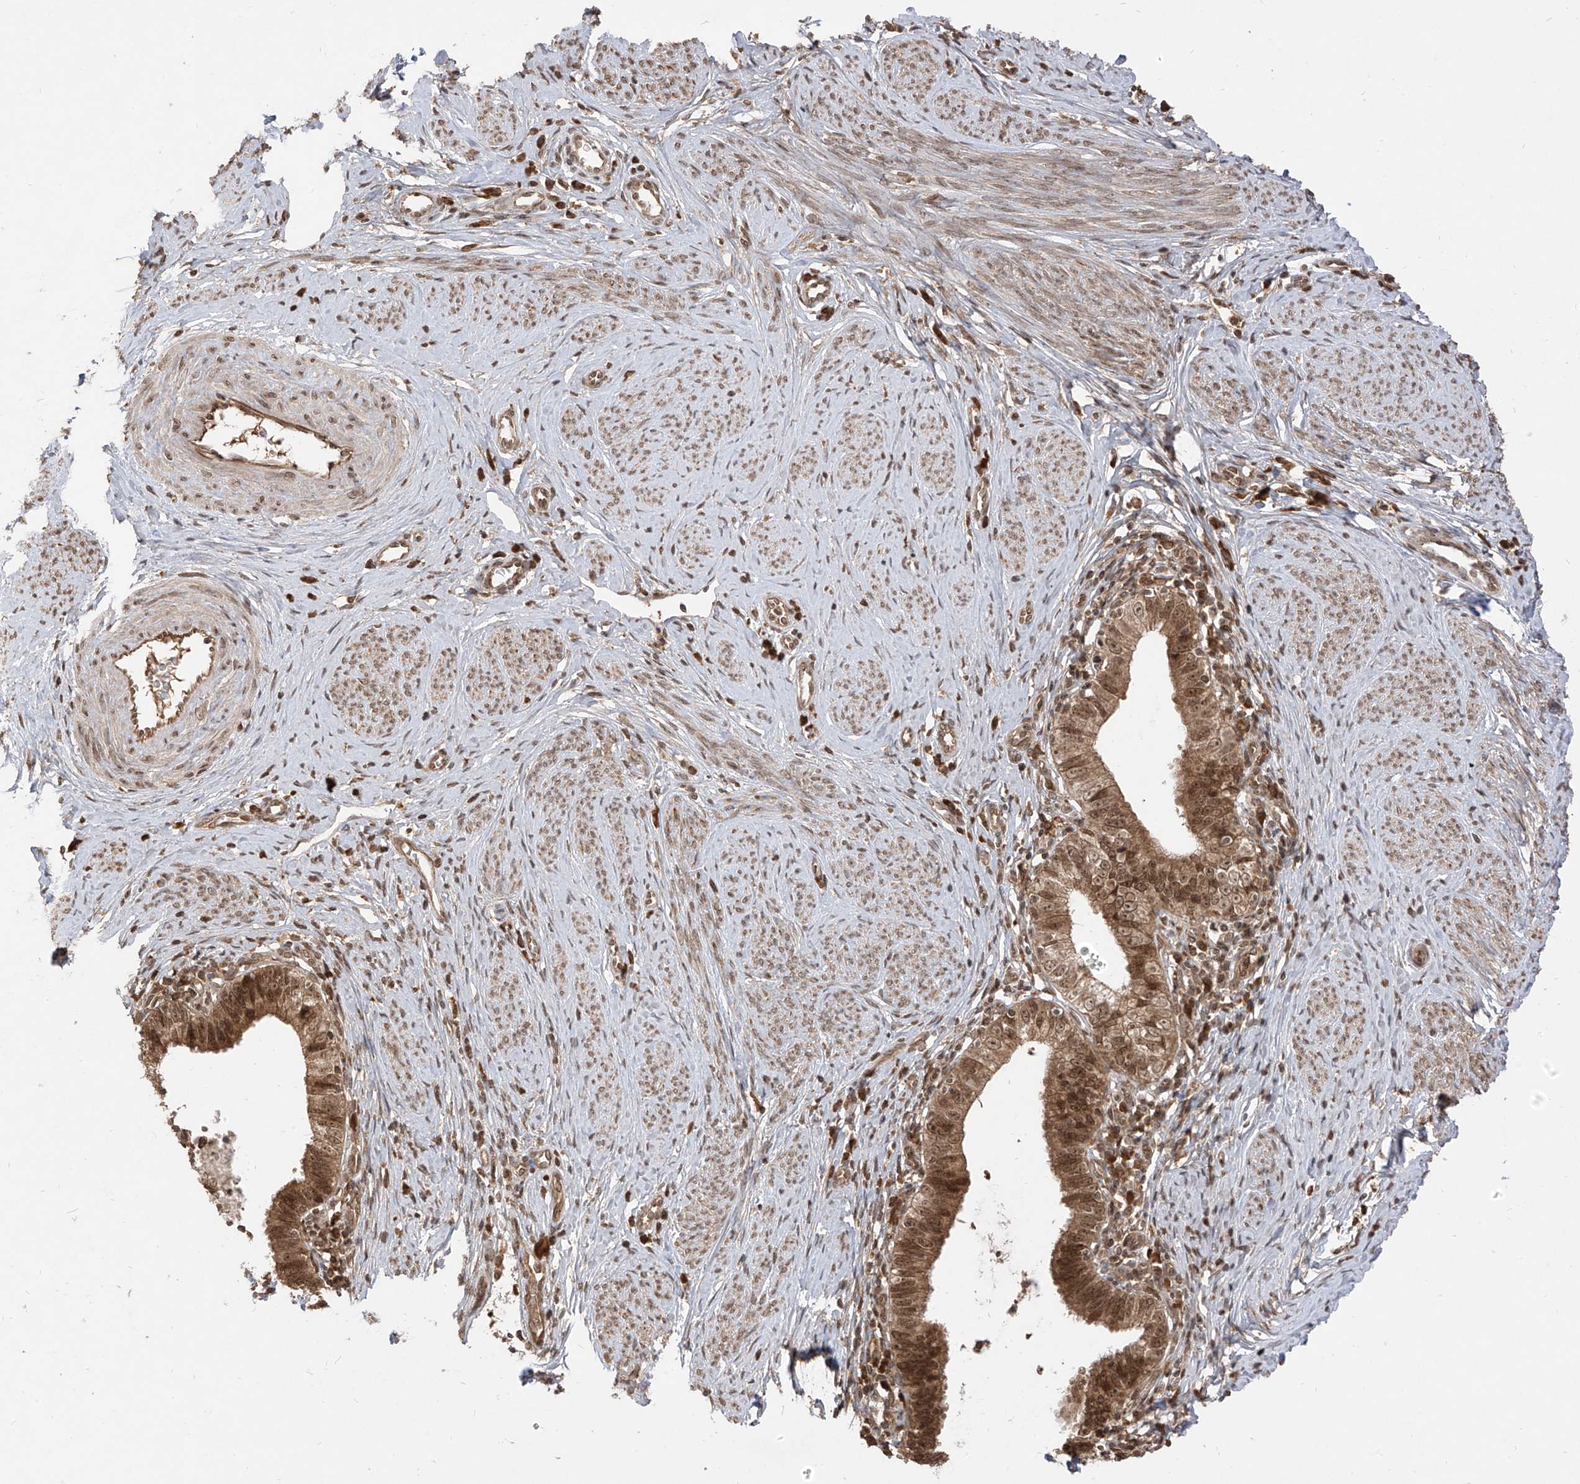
{"staining": {"intensity": "moderate", "quantity": ">75%", "location": "cytoplasmic/membranous,nuclear"}, "tissue": "cervical cancer", "cell_type": "Tumor cells", "image_type": "cancer", "snomed": [{"axis": "morphology", "description": "Adenocarcinoma, NOS"}, {"axis": "topography", "description": "Cervix"}], "caption": "Immunohistochemistry (IHC) histopathology image of neoplastic tissue: human cervical adenocarcinoma stained using immunohistochemistry reveals medium levels of moderate protein expression localized specifically in the cytoplasmic/membranous and nuclear of tumor cells, appearing as a cytoplasmic/membranous and nuclear brown color.", "gene": "LCOR", "patient": {"sex": "female", "age": 36}}